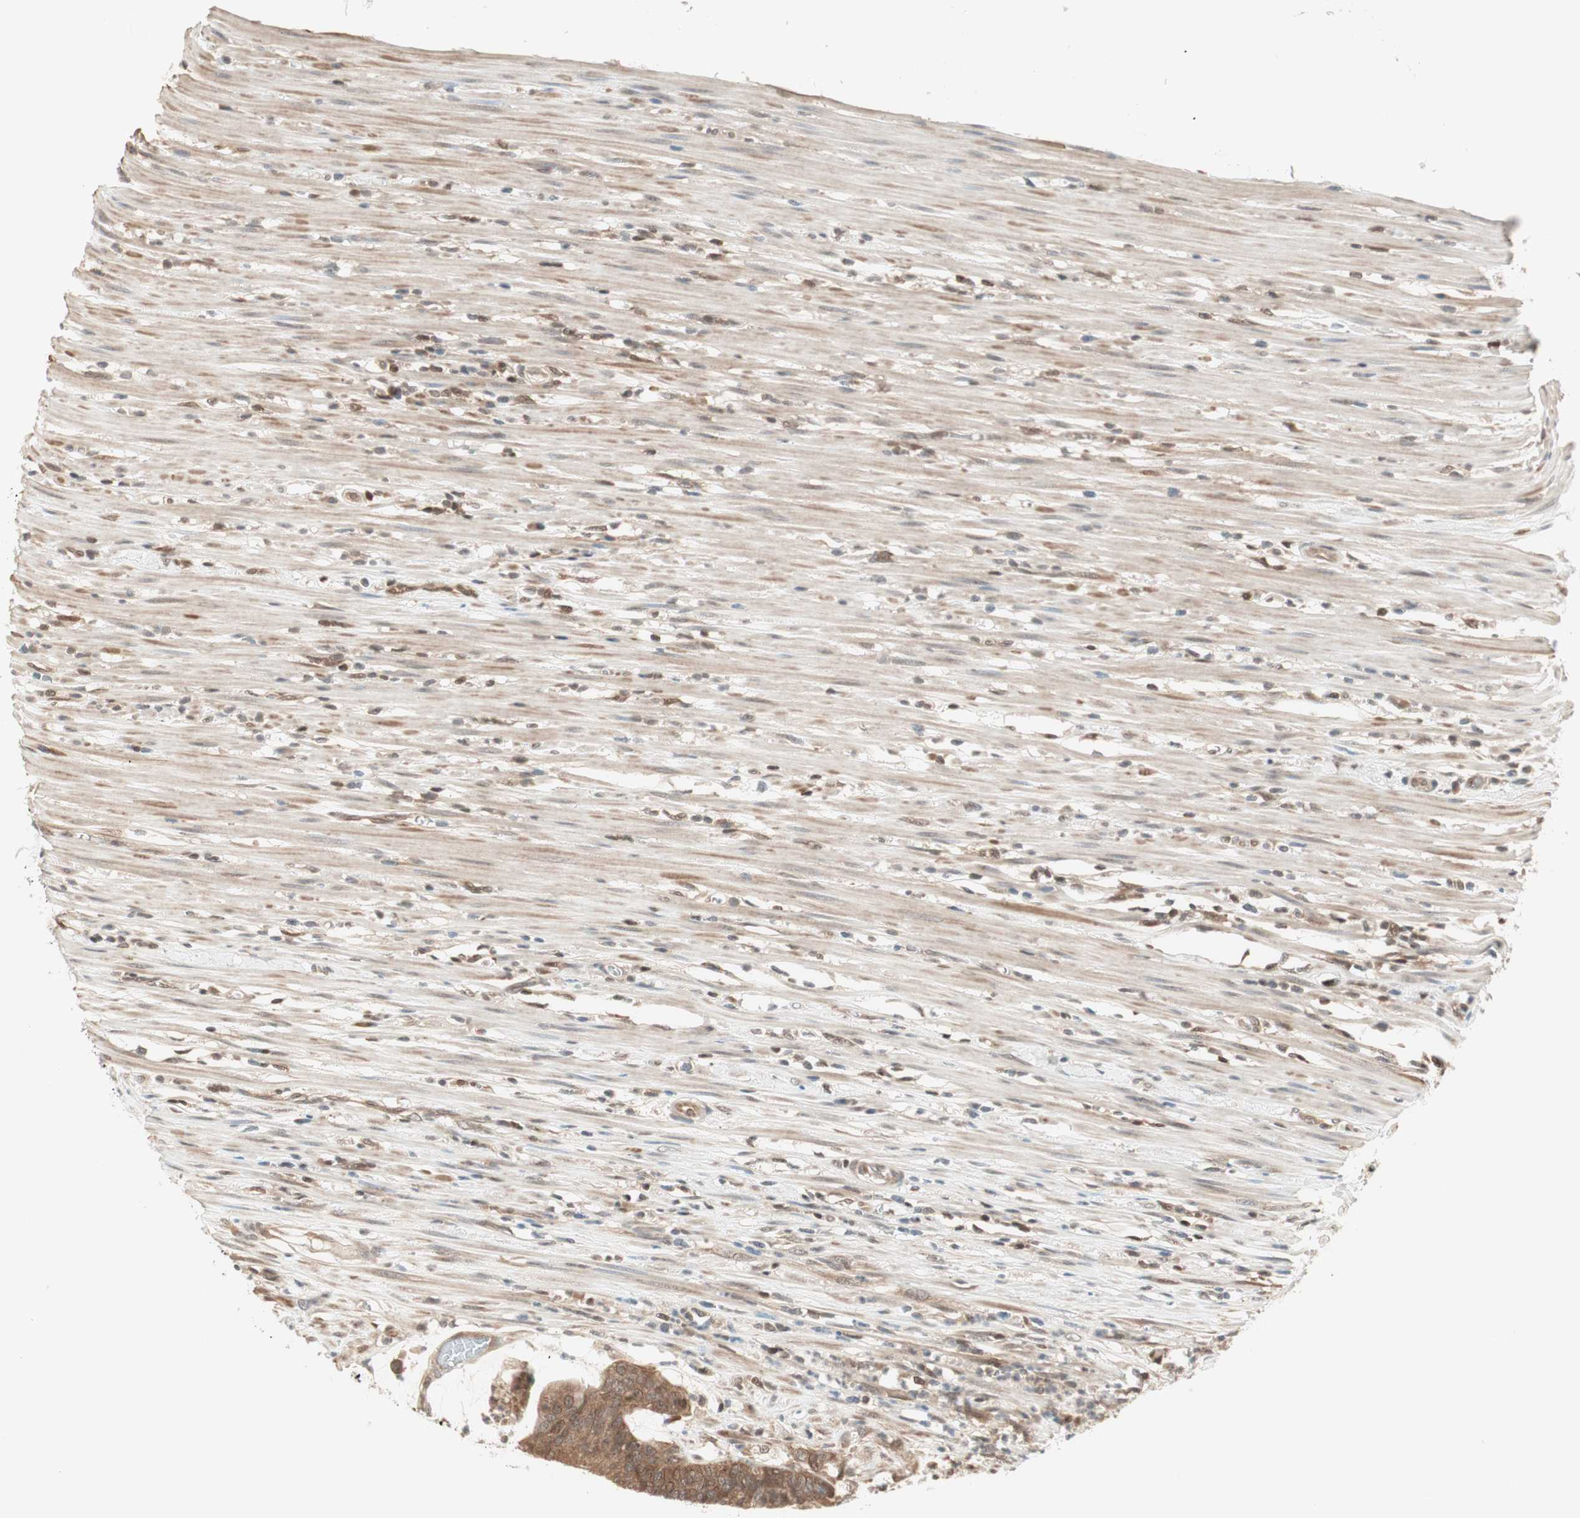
{"staining": {"intensity": "moderate", "quantity": ">75%", "location": "cytoplasmic/membranous"}, "tissue": "colorectal cancer", "cell_type": "Tumor cells", "image_type": "cancer", "snomed": [{"axis": "morphology", "description": "Adenocarcinoma, NOS"}, {"axis": "topography", "description": "Rectum"}], "caption": "Moderate cytoplasmic/membranous expression is seen in approximately >75% of tumor cells in adenocarcinoma (colorectal).", "gene": "UBE2I", "patient": {"sex": "female", "age": 66}}